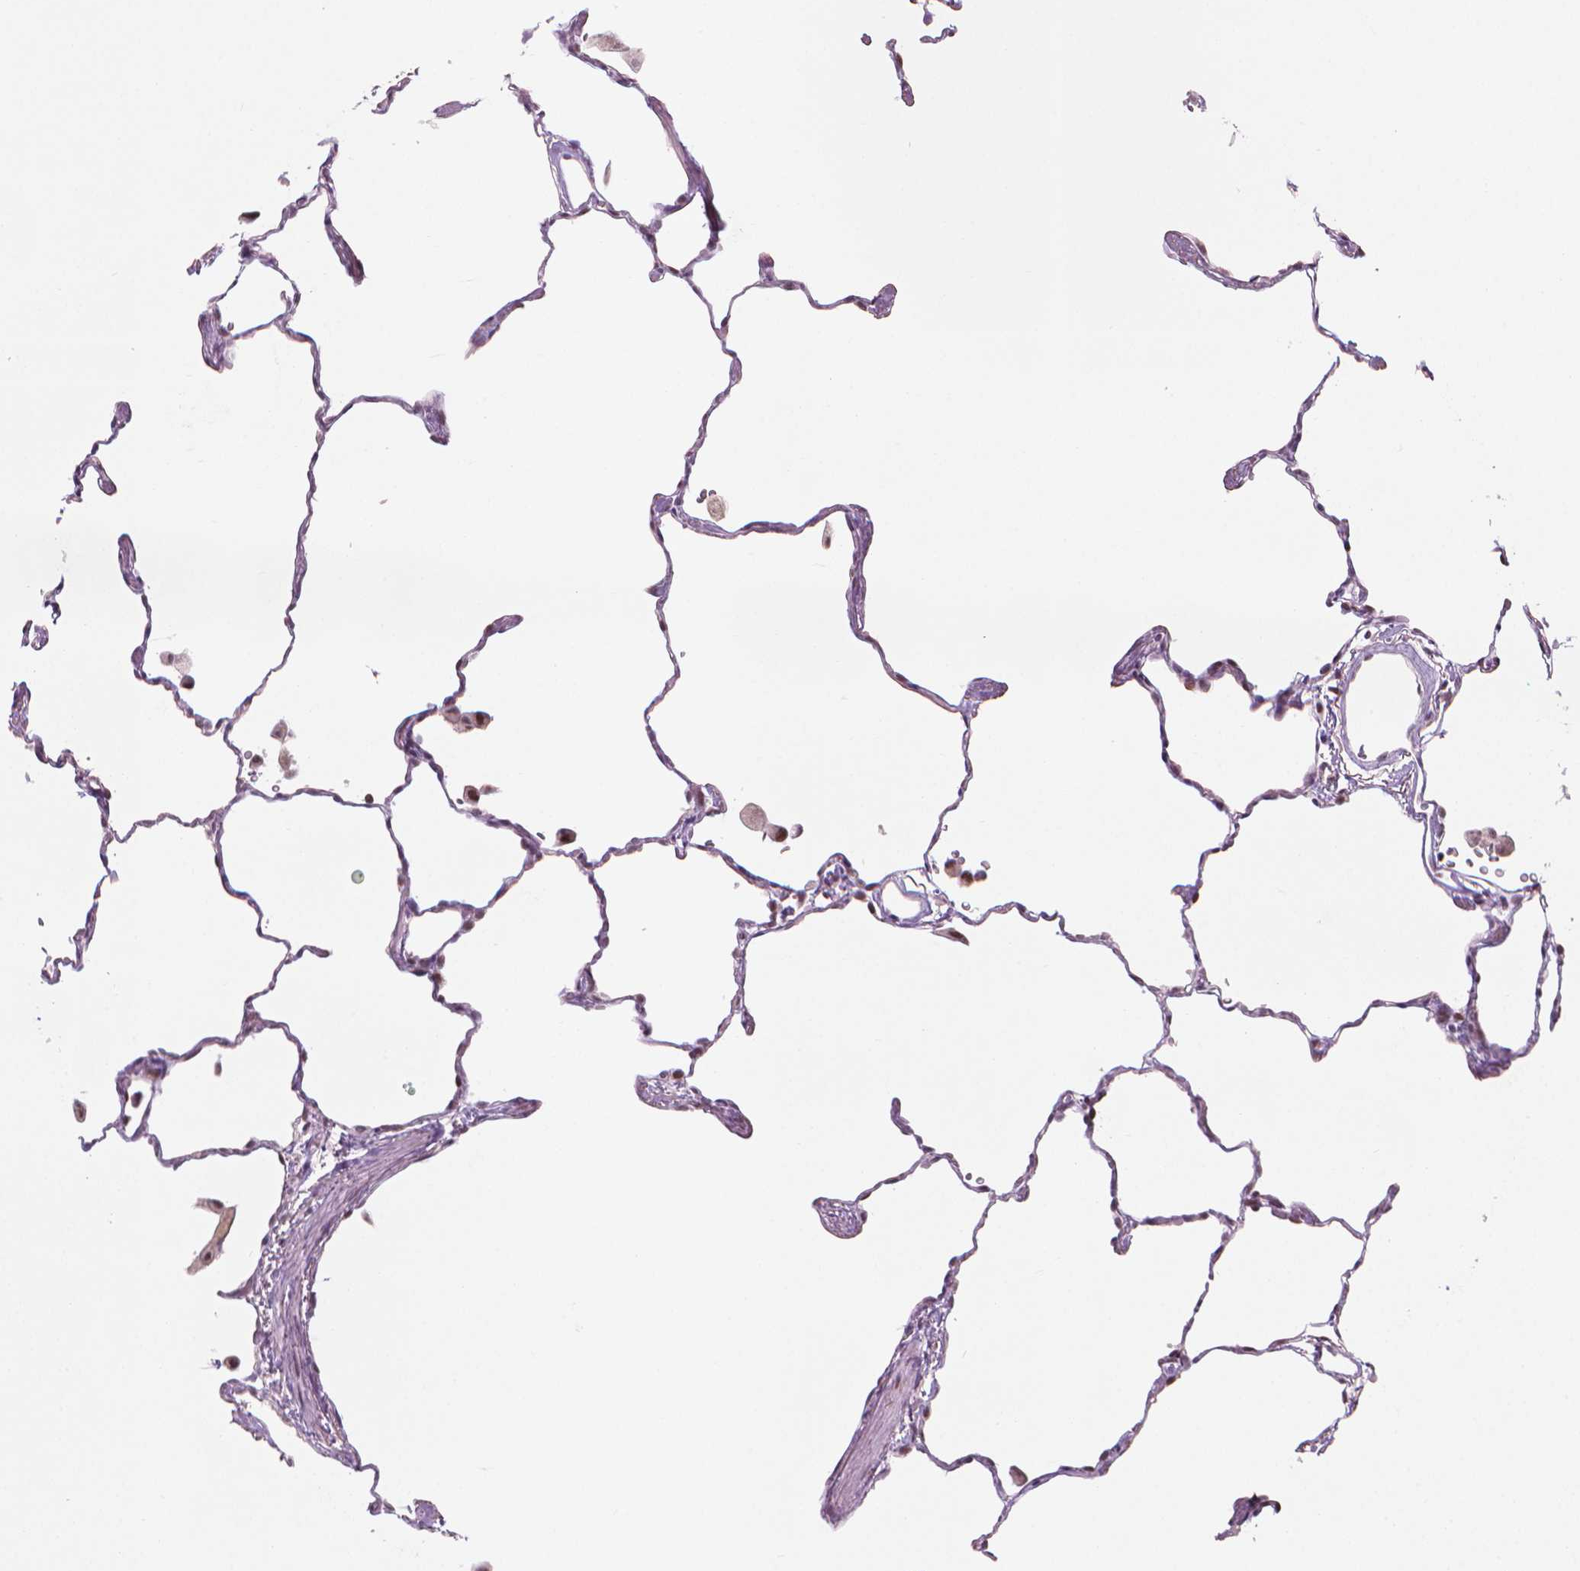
{"staining": {"intensity": "moderate", "quantity": "25%-75%", "location": "nuclear"}, "tissue": "lung", "cell_type": "Alveolar cells", "image_type": "normal", "snomed": [{"axis": "morphology", "description": "Normal tissue, NOS"}, {"axis": "topography", "description": "Lung"}], "caption": "An image showing moderate nuclear staining in approximately 25%-75% of alveolar cells in unremarkable lung, as visualized by brown immunohistochemical staining.", "gene": "HES7", "patient": {"sex": "female", "age": 47}}